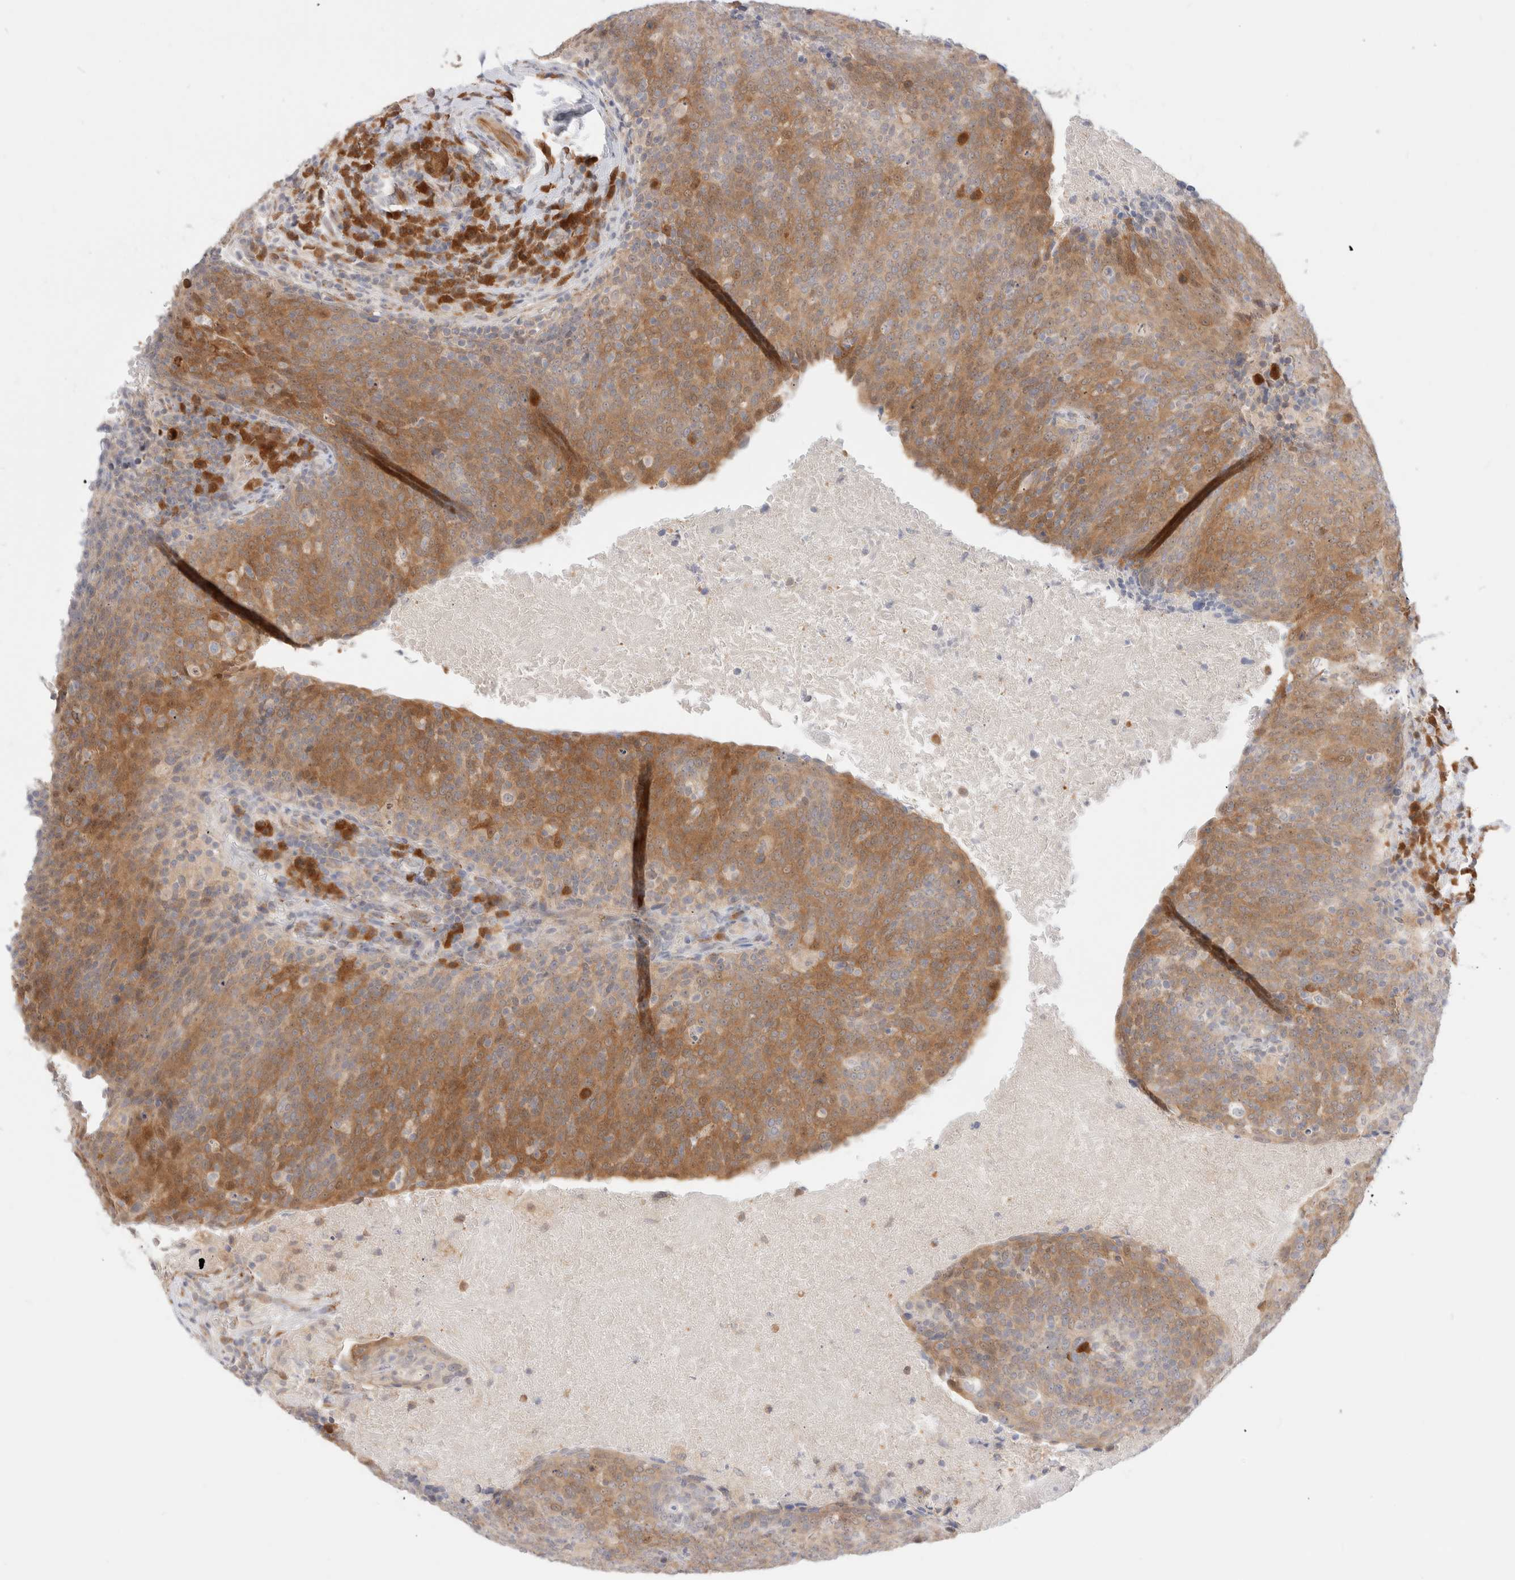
{"staining": {"intensity": "moderate", "quantity": "25%-75%", "location": "cytoplasmic/membranous"}, "tissue": "head and neck cancer", "cell_type": "Tumor cells", "image_type": "cancer", "snomed": [{"axis": "morphology", "description": "Squamous cell carcinoma, NOS"}, {"axis": "morphology", "description": "Squamous cell carcinoma, metastatic, NOS"}, {"axis": "topography", "description": "Lymph node"}, {"axis": "topography", "description": "Head-Neck"}], "caption": "Protein staining of head and neck cancer tissue reveals moderate cytoplasmic/membranous expression in approximately 25%-75% of tumor cells.", "gene": "EFCAB13", "patient": {"sex": "male", "age": 62}}